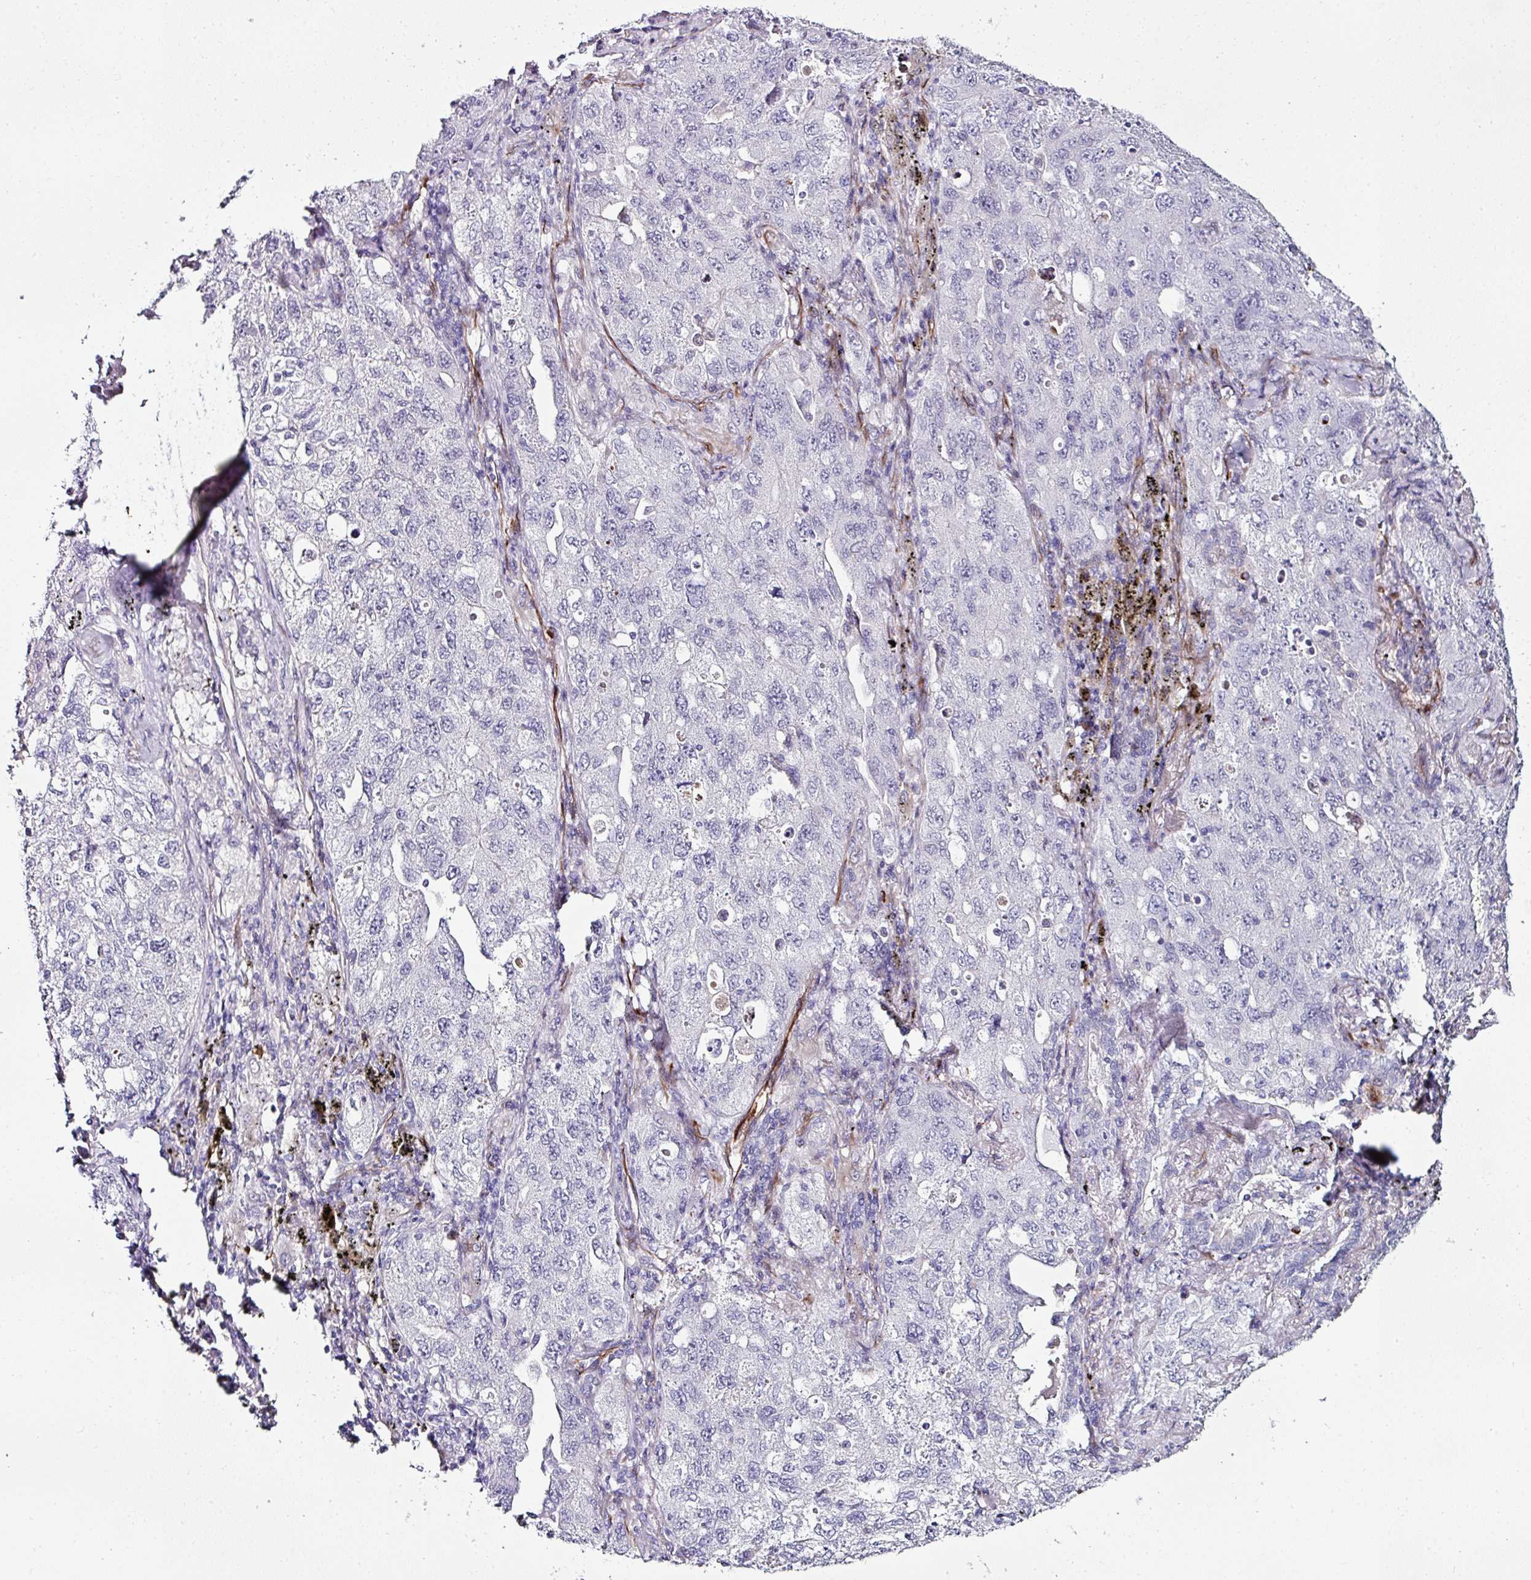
{"staining": {"intensity": "negative", "quantity": "none", "location": "none"}, "tissue": "lung cancer", "cell_type": "Tumor cells", "image_type": "cancer", "snomed": [{"axis": "morphology", "description": "Adenocarcinoma, NOS"}, {"axis": "topography", "description": "Lung"}], "caption": "A high-resolution micrograph shows immunohistochemistry staining of lung cancer, which shows no significant expression in tumor cells. (IHC, brightfield microscopy, high magnification).", "gene": "TMPRSS9", "patient": {"sex": "female", "age": 57}}